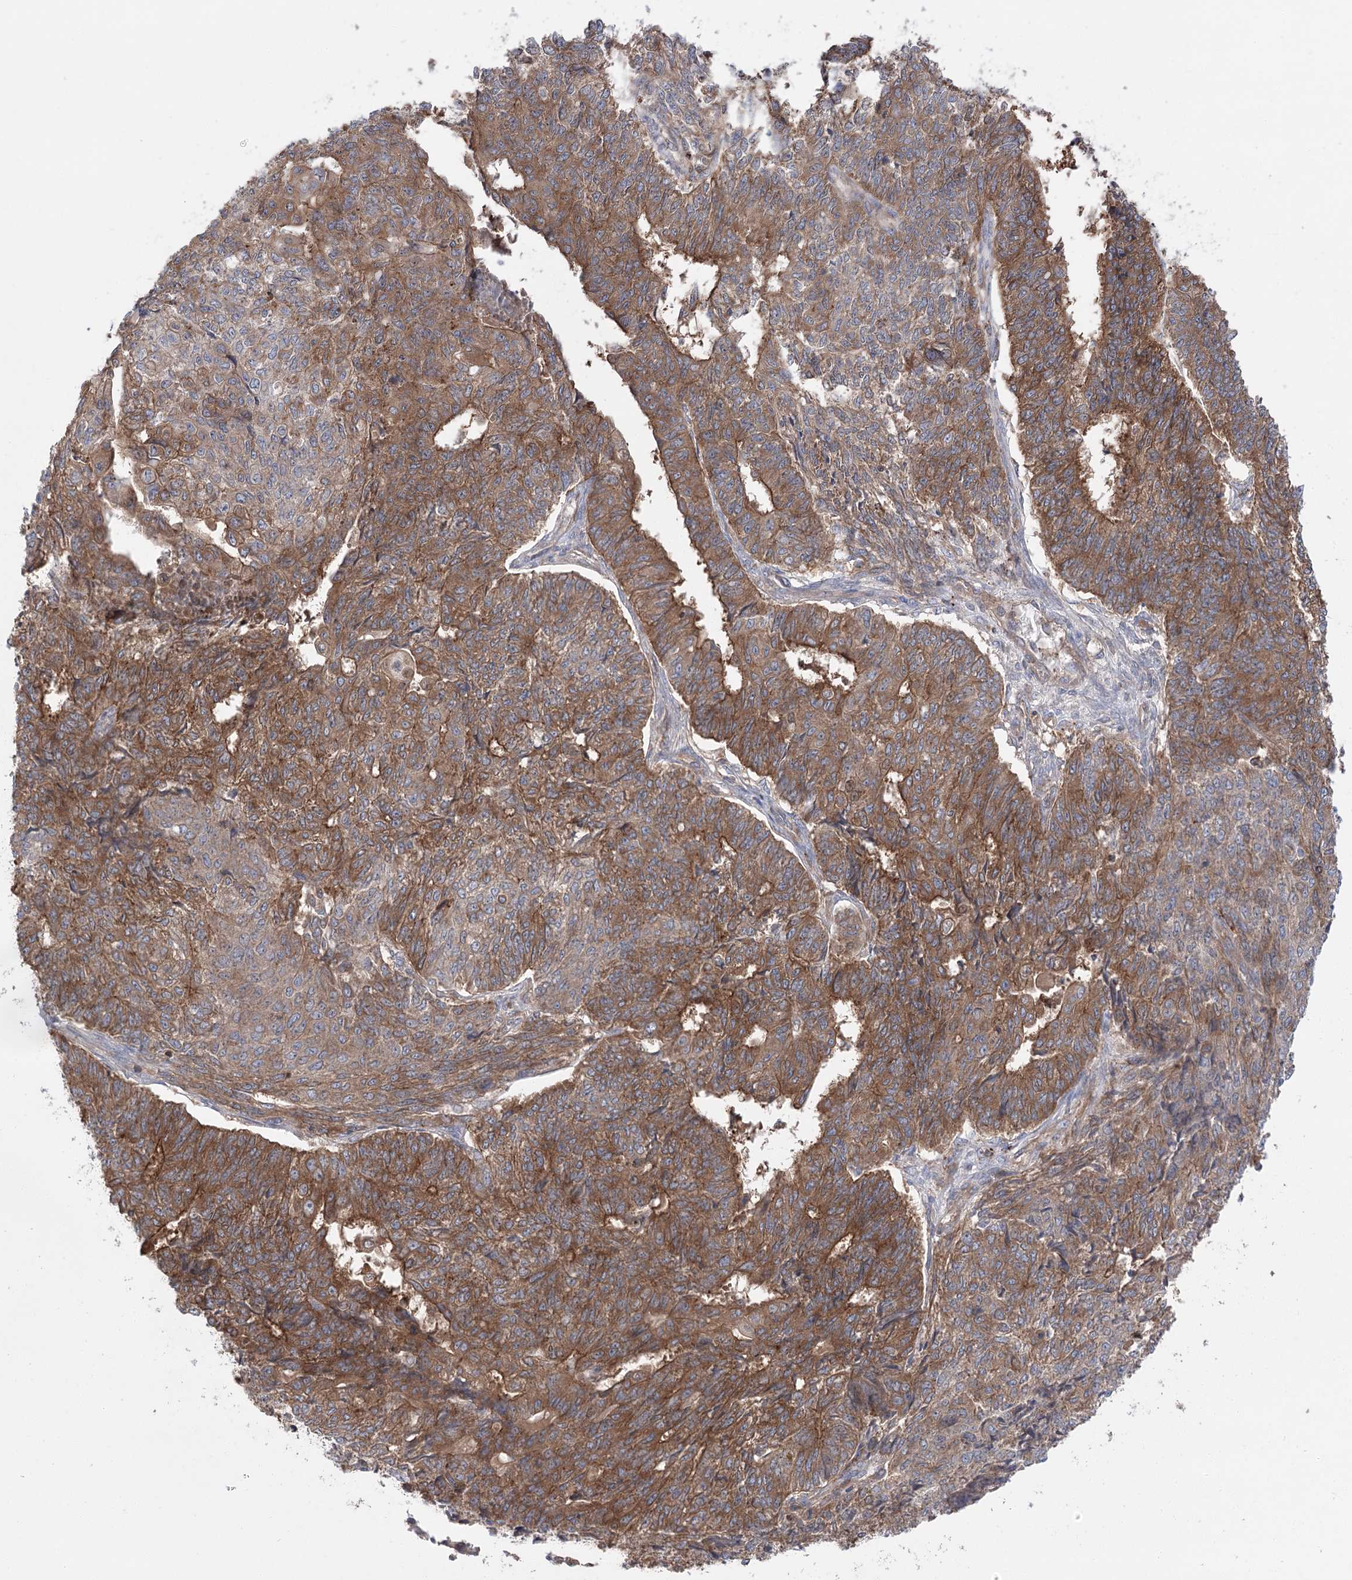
{"staining": {"intensity": "strong", "quantity": ">75%", "location": "cytoplasmic/membranous"}, "tissue": "endometrial cancer", "cell_type": "Tumor cells", "image_type": "cancer", "snomed": [{"axis": "morphology", "description": "Adenocarcinoma, NOS"}, {"axis": "topography", "description": "Endometrium"}], "caption": "An IHC image of neoplastic tissue is shown. Protein staining in brown highlights strong cytoplasmic/membranous positivity in endometrial cancer (adenocarcinoma) within tumor cells.", "gene": "VPS37B", "patient": {"sex": "female", "age": 32}}